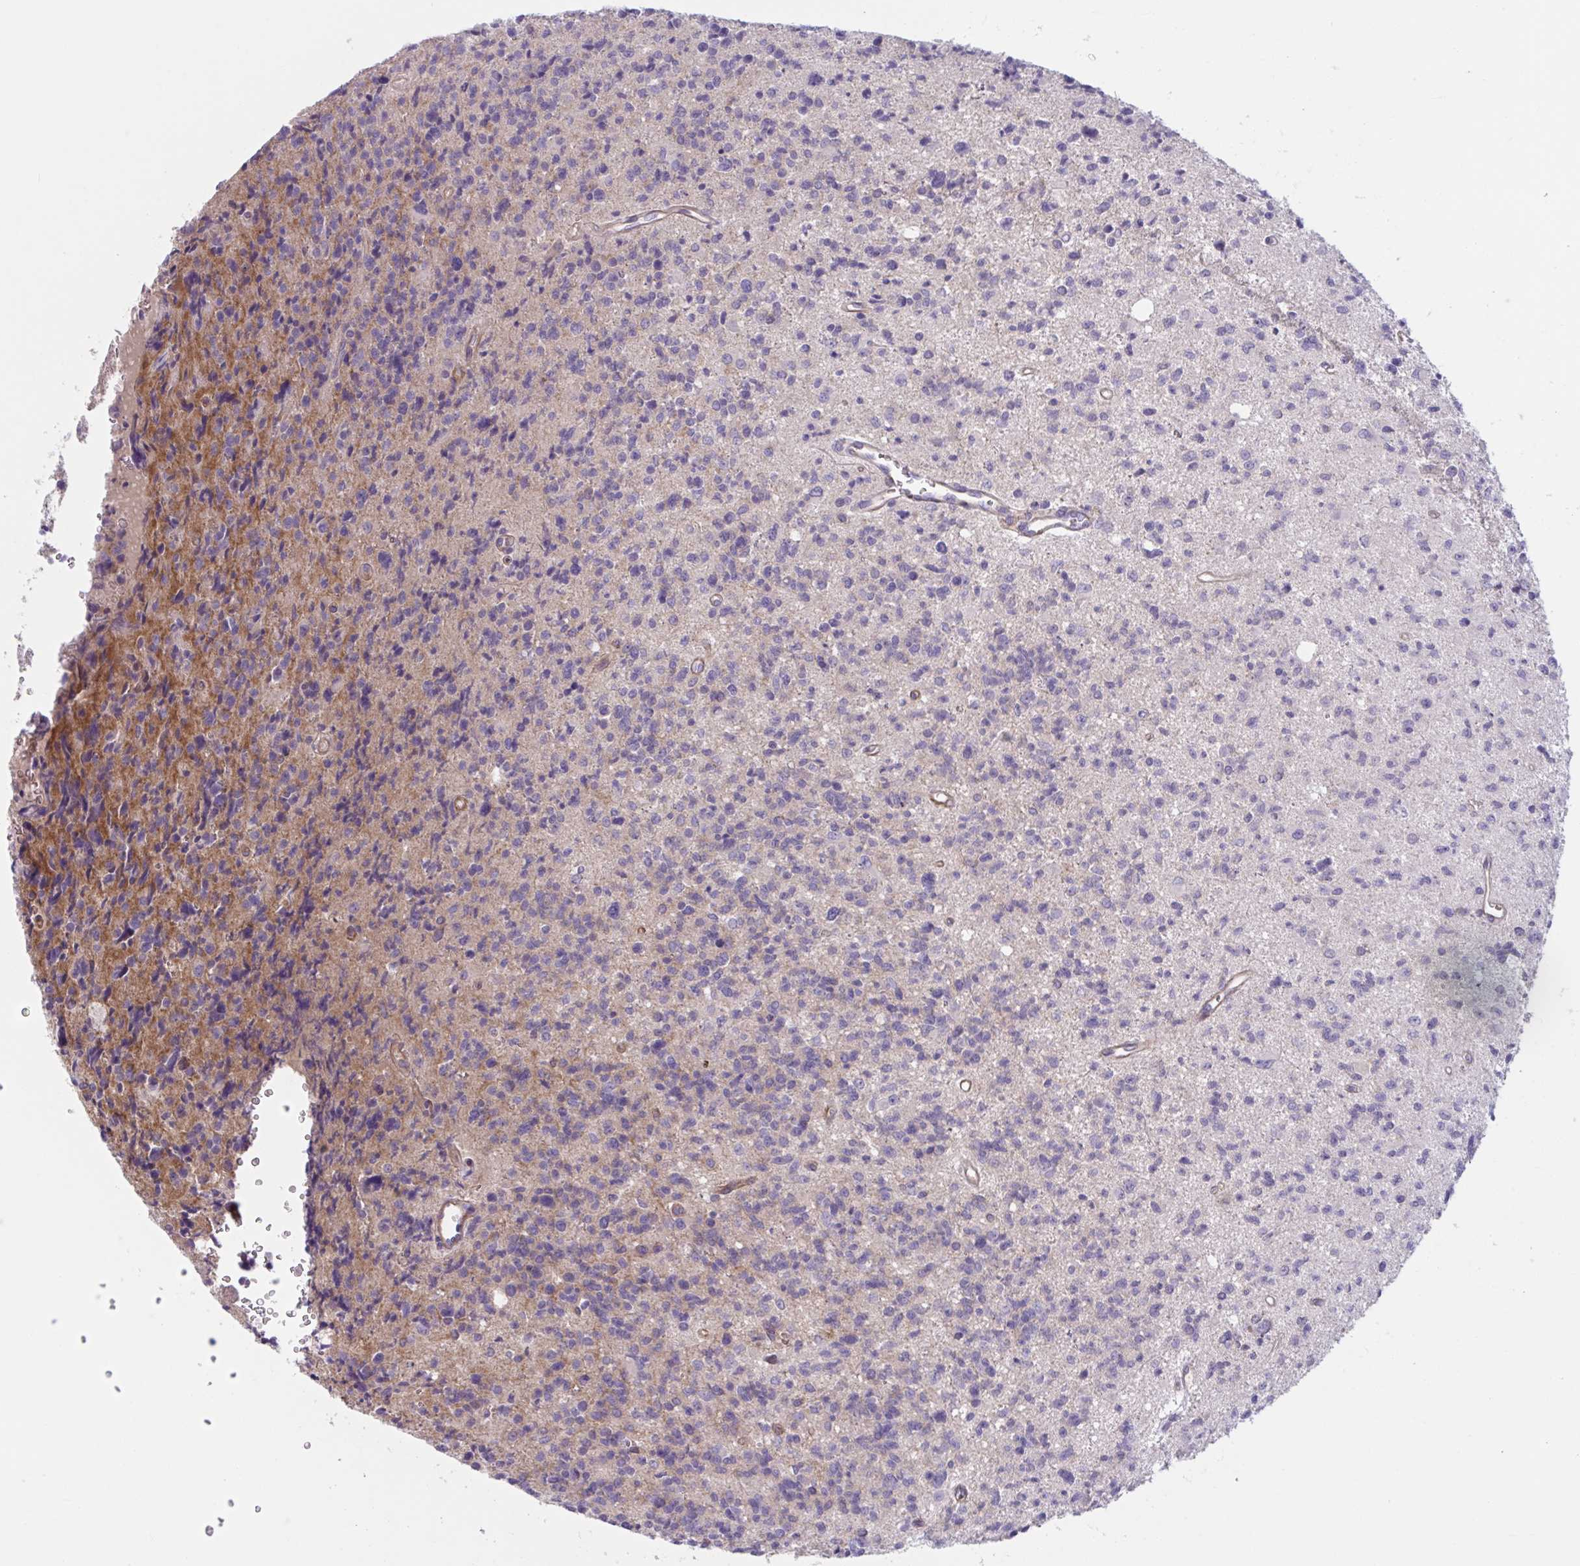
{"staining": {"intensity": "weak", "quantity": "<25%", "location": "cytoplasmic/membranous"}, "tissue": "glioma", "cell_type": "Tumor cells", "image_type": "cancer", "snomed": [{"axis": "morphology", "description": "Glioma, malignant, High grade"}, {"axis": "topography", "description": "Brain"}], "caption": "High power microscopy photomicrograph of an immunohistochemistry (IHC) photomicrograph of glioma, revealing no significant staining in tumor cells.", "gene": "TTC7B", "patient": {"sex": "male", "age": 29}}